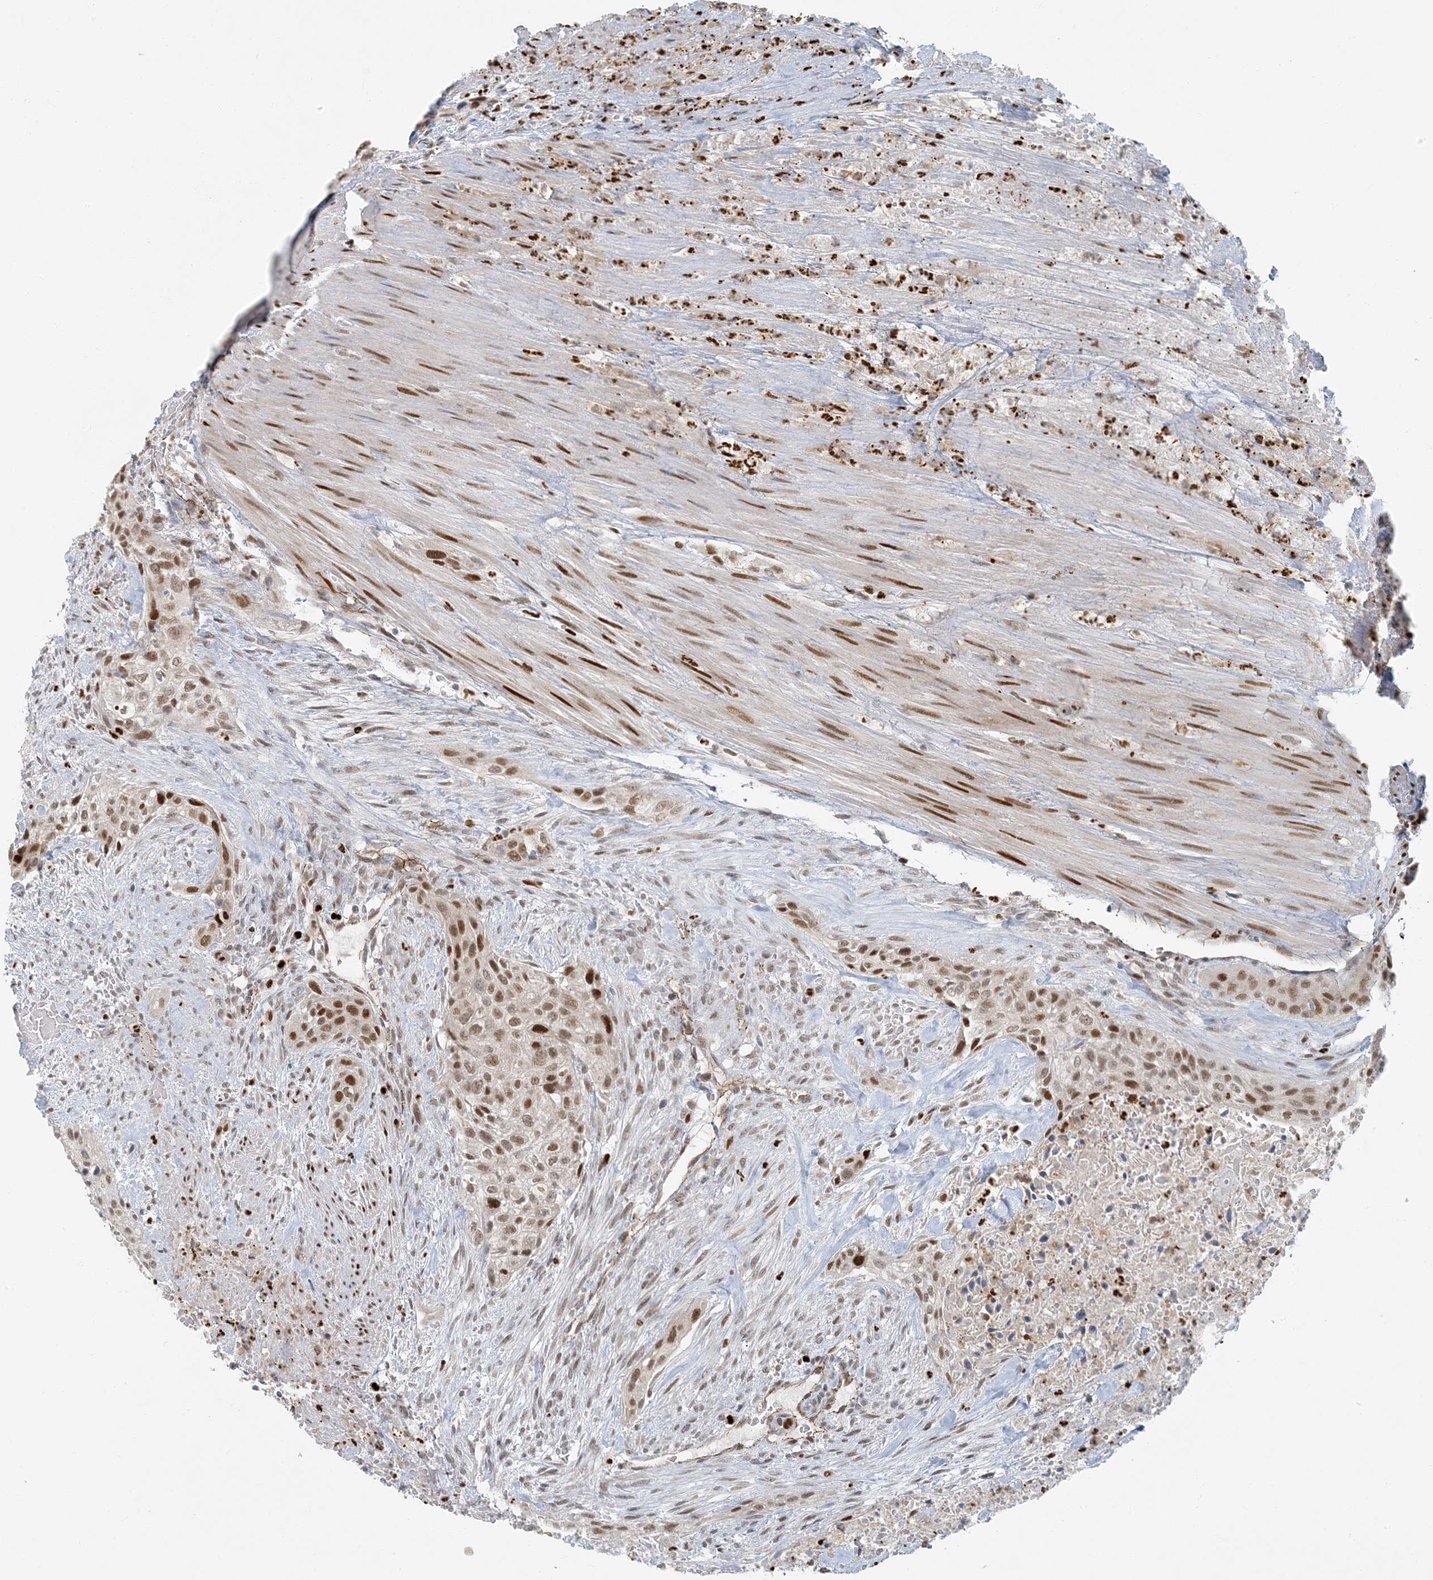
{"staining": {"intensity": "moderate", "quantity": ">75%", "location": "nuclear"}, "tissue": "urothelial cancer", "cell_type": "Tumor cells", "image_type": "cancer", "snomed": [{"axis": "morphology", "description": "Urothelial carcinoma, High grade"}, {"axis": "topography", "description": "Urinary bladder"}], "caption": "This is an image of immunohistochemistry staining of high-grade urothelial carcinoma, which shows moderate positivity in the nuclear of tumor cells.", "gene": "AK9", "patient": {"sex": "male", "age": 35}}